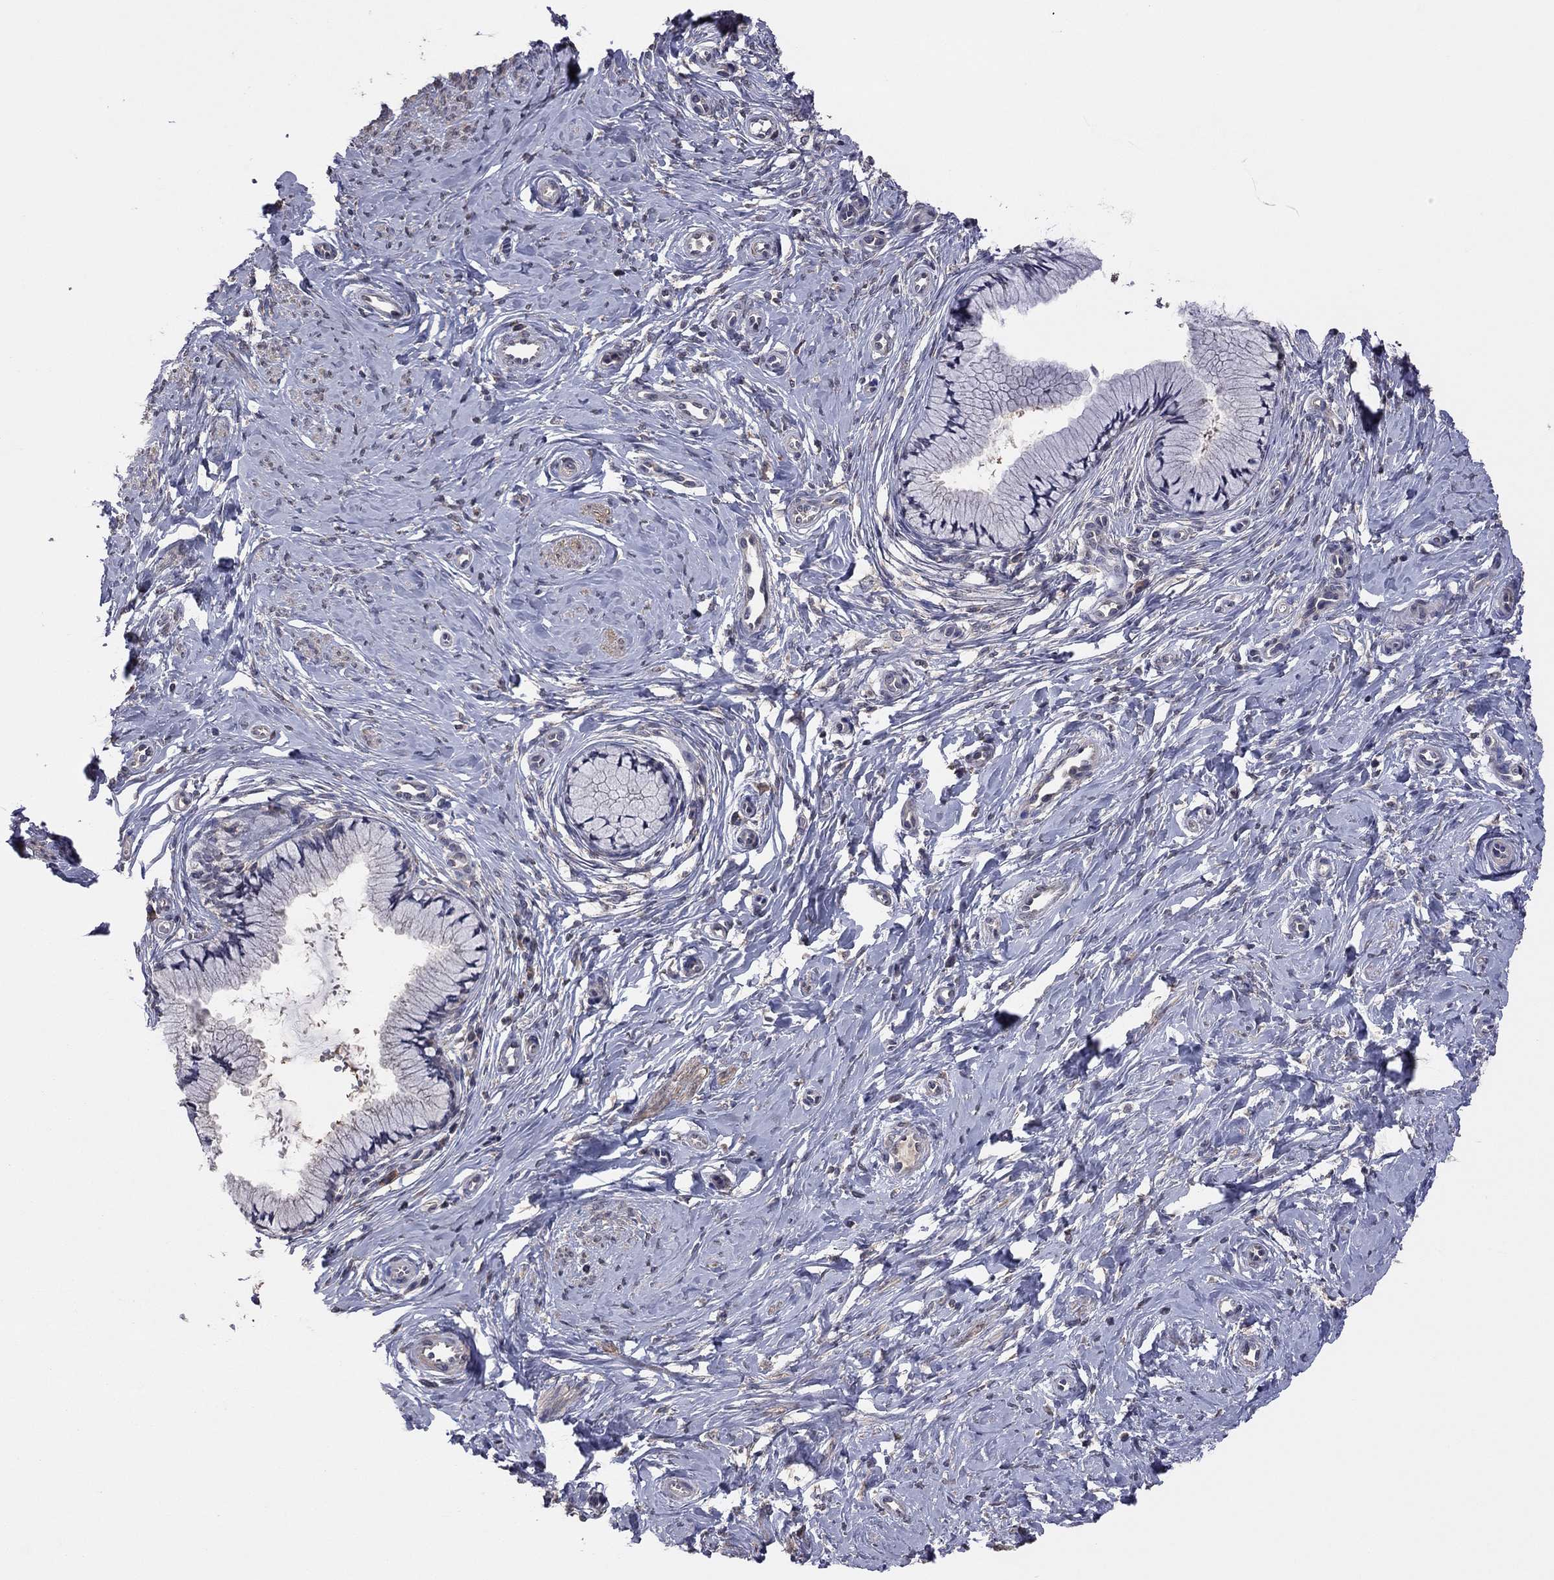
{"staining": {"intensity": "negative", "quantity": "none", "location": "none"}, "tissue": "cervix", "cell_type": "Glandular cells", "image_type": "normal", "snomed": [{"axis": "morphology", "description": "Normal tissue, NOS"}, {"axis": "topography", "description": "Cervix"}], "caption": "IHC image of unremarkable cervix: cervix stained with DAB (3,3'-diaminobenzidine) shows no significant protein expression in glandular cells.", "gene": "TSNARE1", "patient": {"sex": "female", "age": 37}}